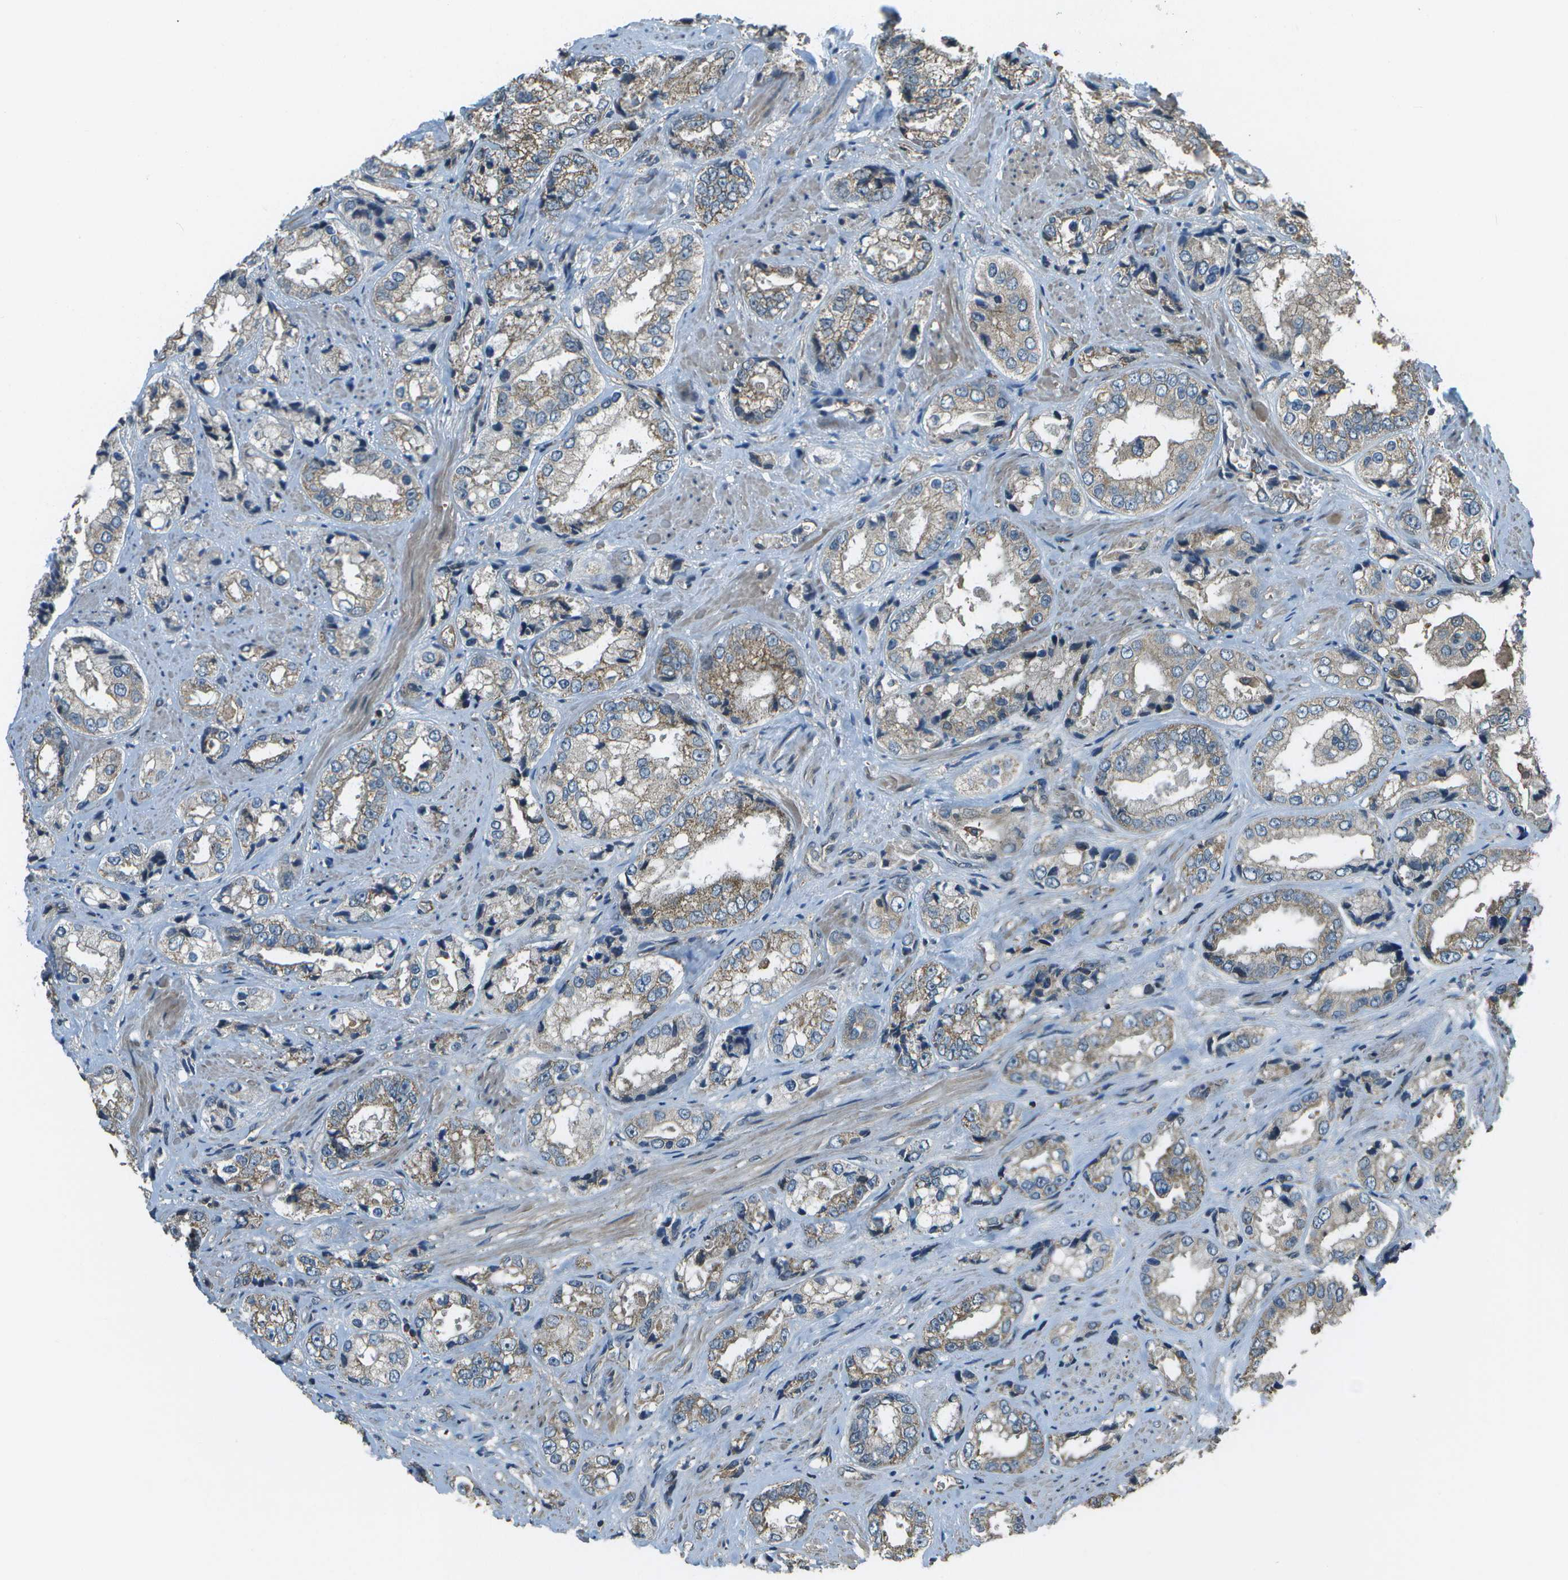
{"staining": {"intensity": "weak", "quantity": "25%-75%", "location": "cytoplasmic/membranous"}, "tissue": "prostate cancer", "cell_type": "Tumor cells", "image_type": "cancer", "snomed": [{"axis": "morphology", "description": "Adenocarcinoma, High grade"}, {"axis": "topography", "description": "Prostate"}], "caption": "Protein expression by IHC displays weak cytoplasmic/membranous positivity in approximately 25%-75% of tumor cells in prostate cancer. Nuclei are stained in blue.", "gene": "PLPBP", "patient": {"sex": "male", "age": 61}}